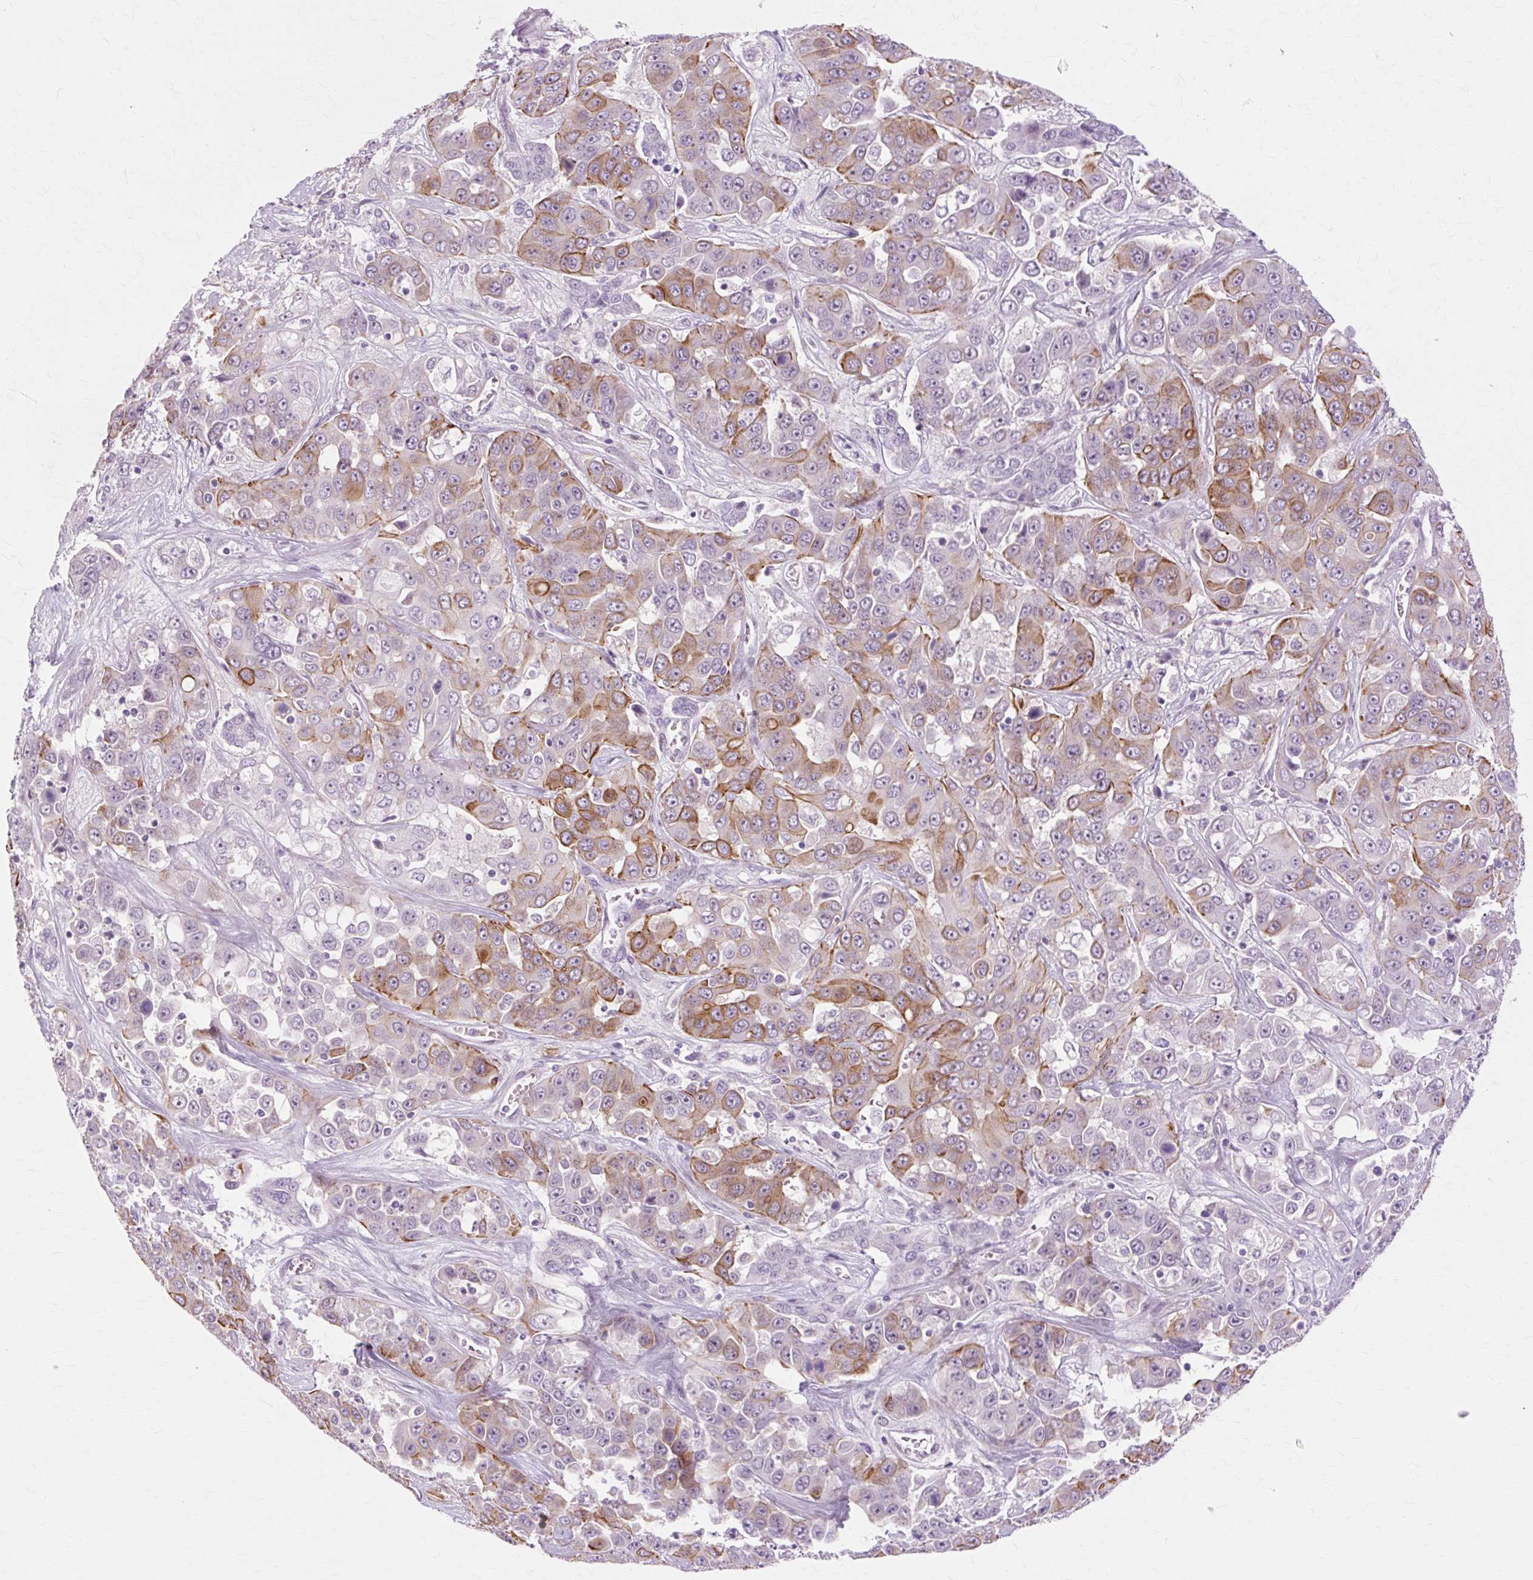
{"staining": {"intensity": "moderate", "quantity": "25%-75%", "location": "cytoplasmic/membranous"}, "tissue": "liver cancer", "cell_type": "Tumor cells", "image_type": "cancer", "snomed": [{"axis": "morphology", "description": "Cholangiocarcinoma"}, {"axis": "topography", "description": "Liver"}], "caption": "About 25%-75% of tumor cells in human cholangiocarcinoma (liver) display moderate cytoplasmic/membranous protein staining as visualized by brown immunohistochemical staining.", "gene": "IRX2", "patient": {"sex": "female", "age": 52}}